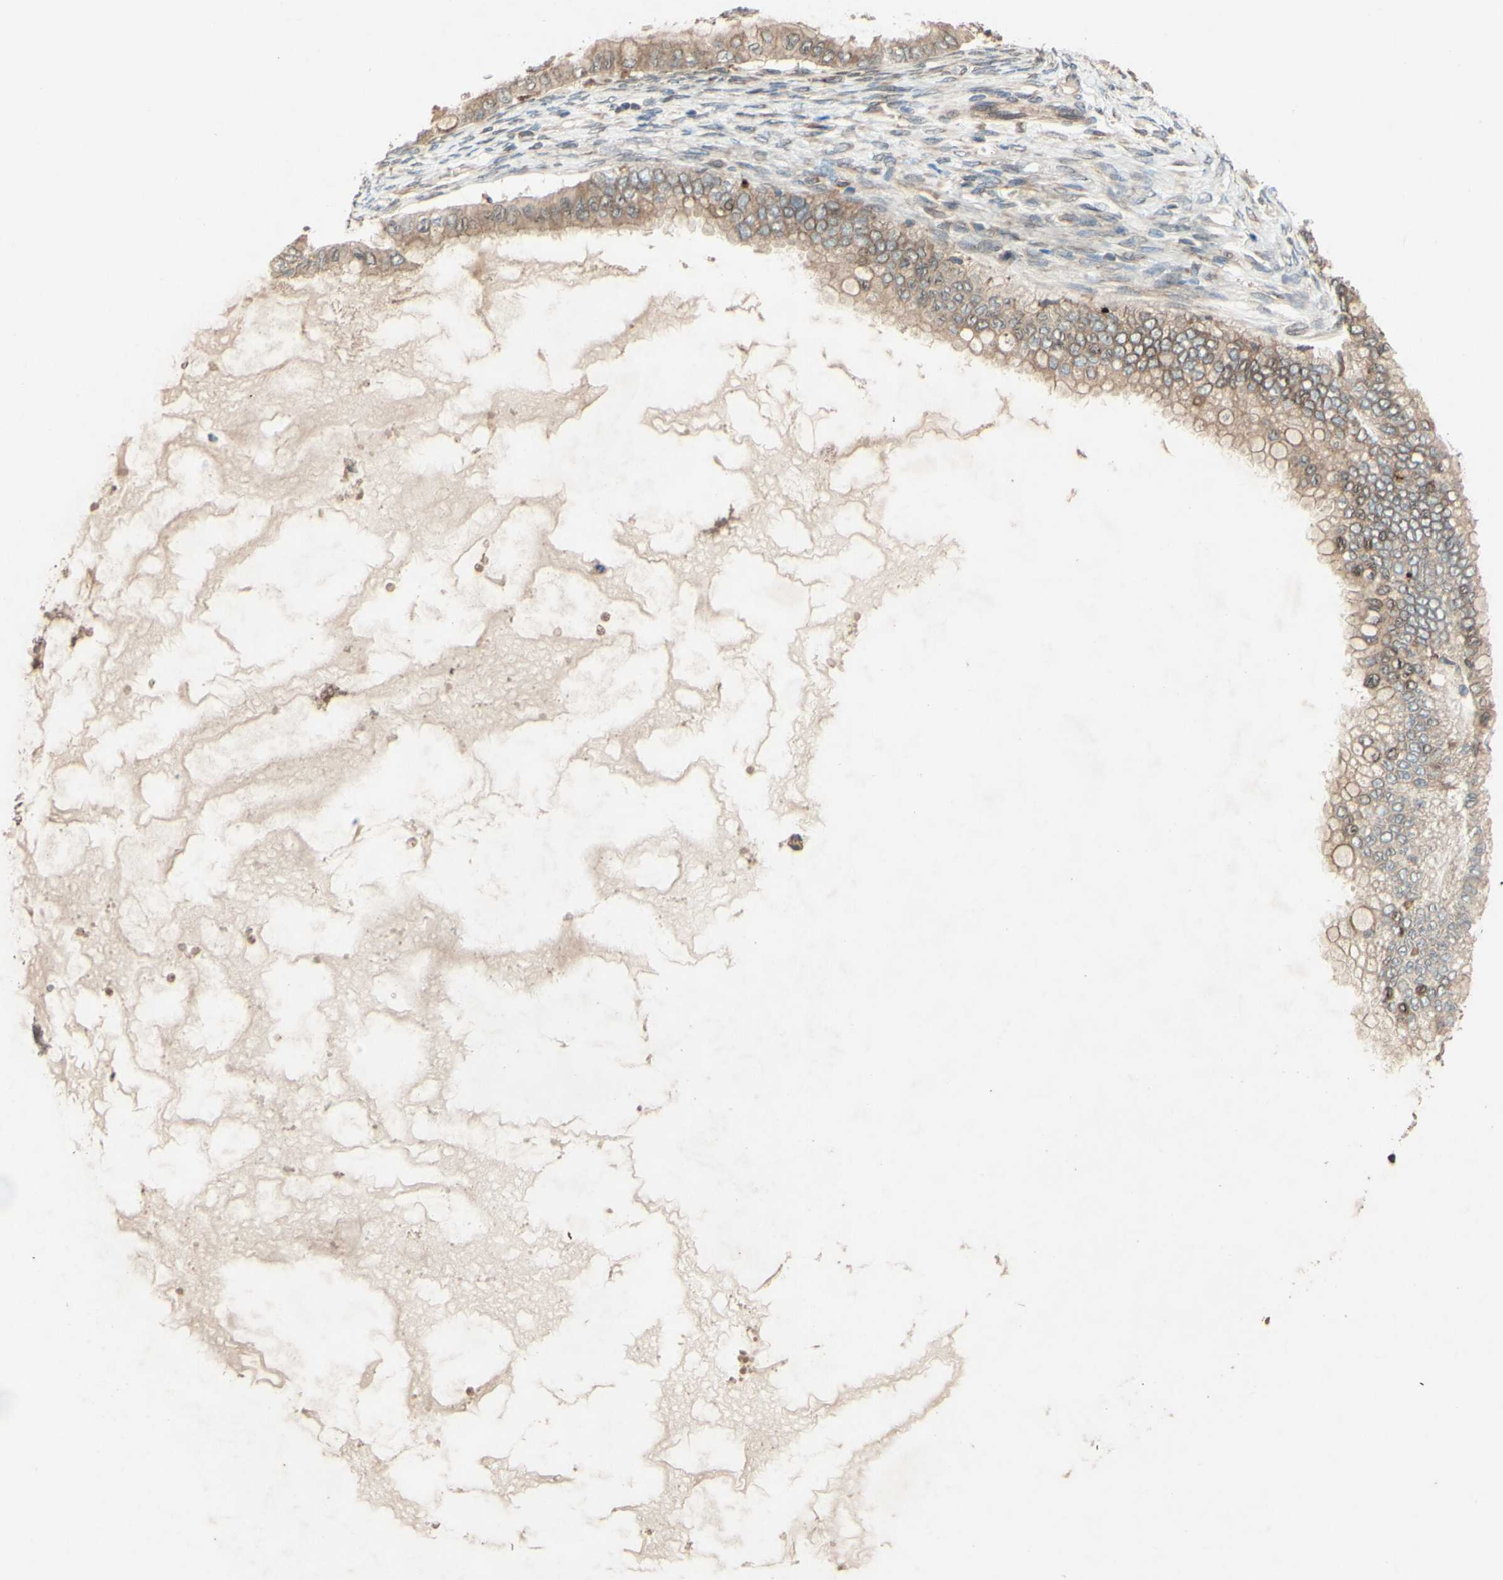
{"staining": {"intensity": "weak", "quantity": ">75%", "location": "cytoplasmic/membranous,nuclear"}, "tissue": "ovarian cancer", "cell_type": "Tumor cells", "image_type": "cancer", "snomed": [{"axis": "morphology", "description": "Cystadenocarcinoma, mucinous, NOS"}, {"axis": "topography", "description": "Ovary"}], "caption": "Ovarian mucinous cystadenocarcinoma stained for a protein demonstrates weak cytoplasmic/membranous and nuclear positivity in tumor cells.", "gene": "PTPRU", "patient": {"sex": "female", "age": 80}}